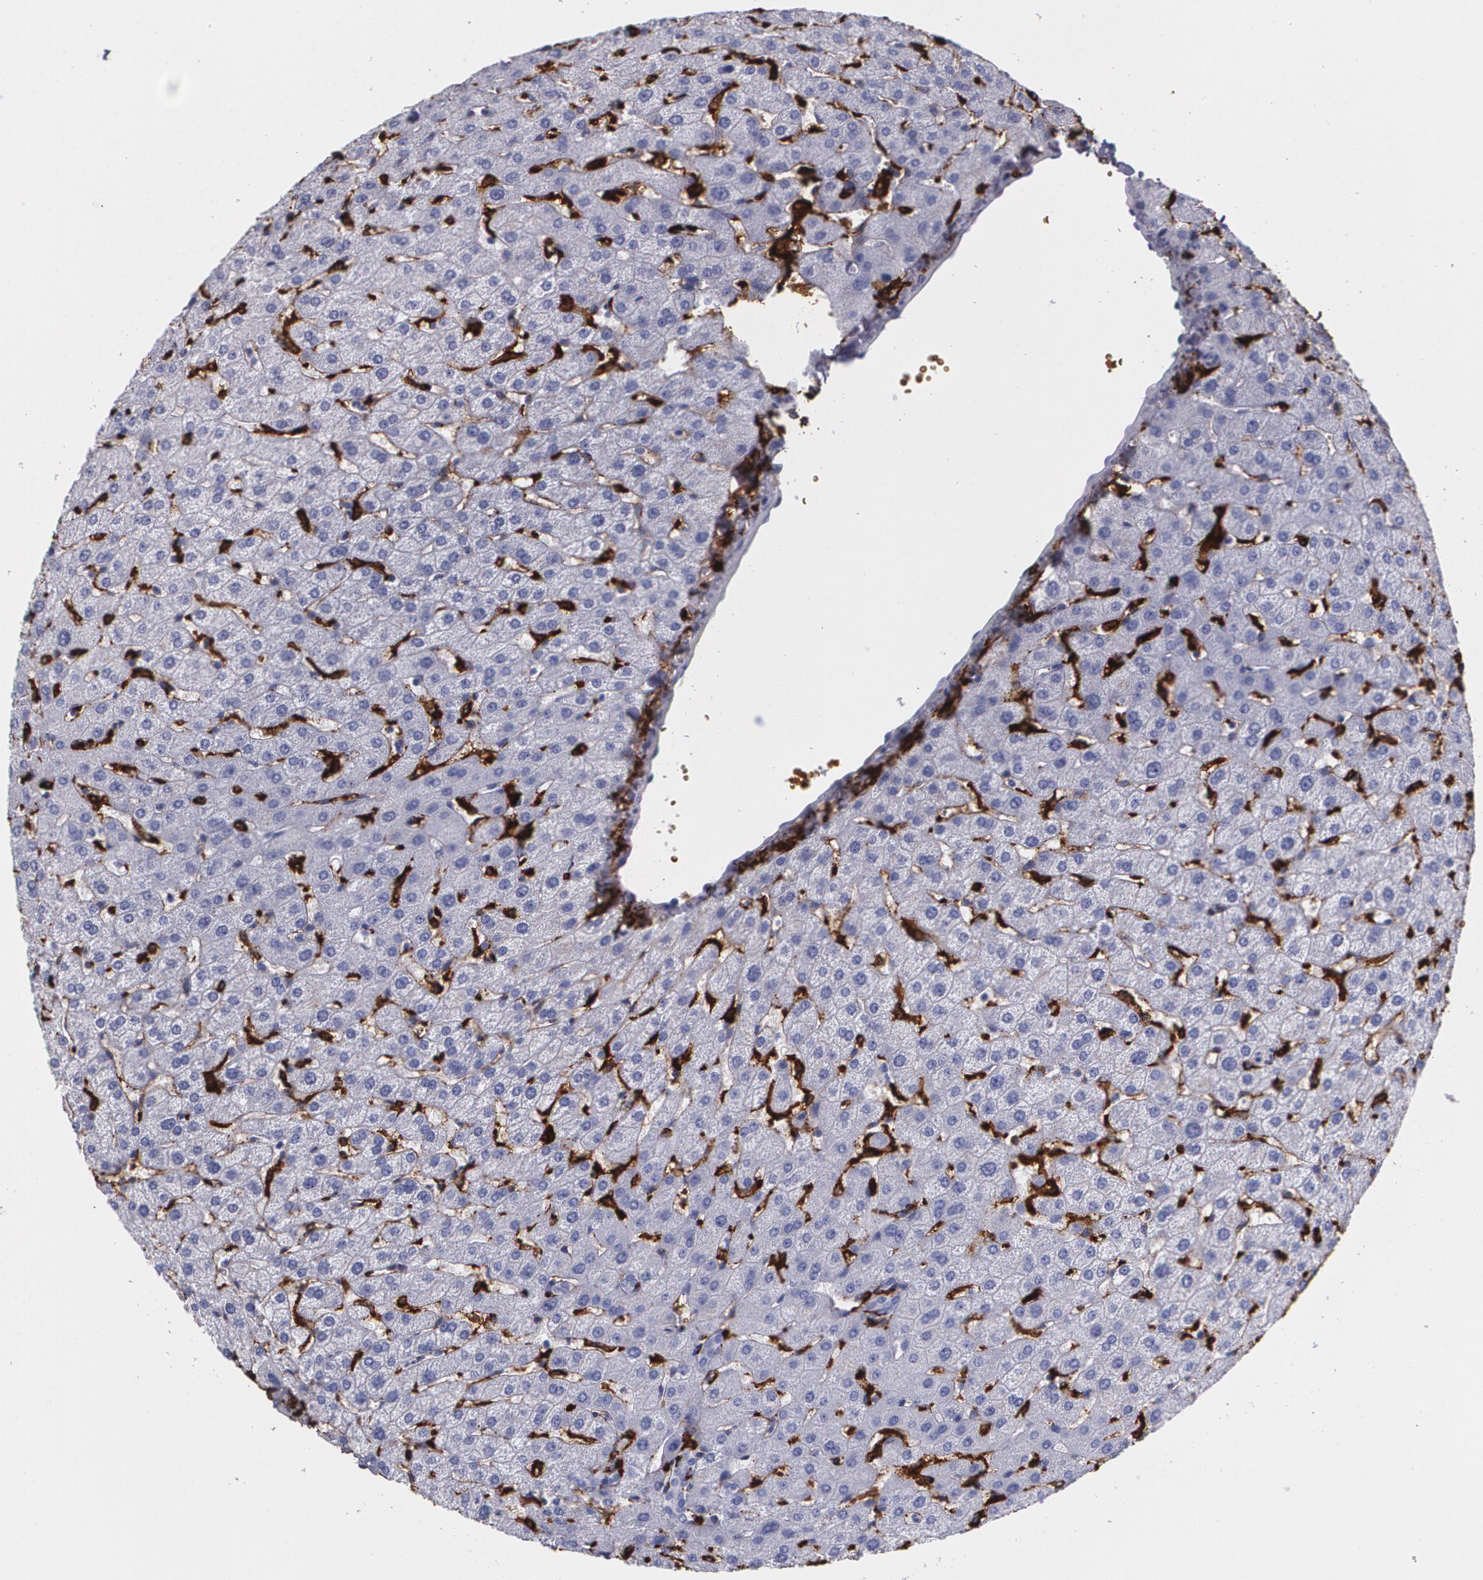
{"staining": {"intensity": "negative", "quantity": "none", "location": "none"}, "tissue": "liver", "cell_type": "Cholangiocytes", "image_type": "normal", "snomed": [{"axis": "morphology", "description": "Normal tissue, NOS"}, {"axis": "morphology", "description": "Fibrosis, NOS"}, {"axis": "topography", "description": "Liver"}], "caption": "DAB immunohistochemical staining of unremarkable liver exhibits no significant positivity in cholangiocytes.", "gene": "HLA", "patient": {"sex": "female", "age": 29}}